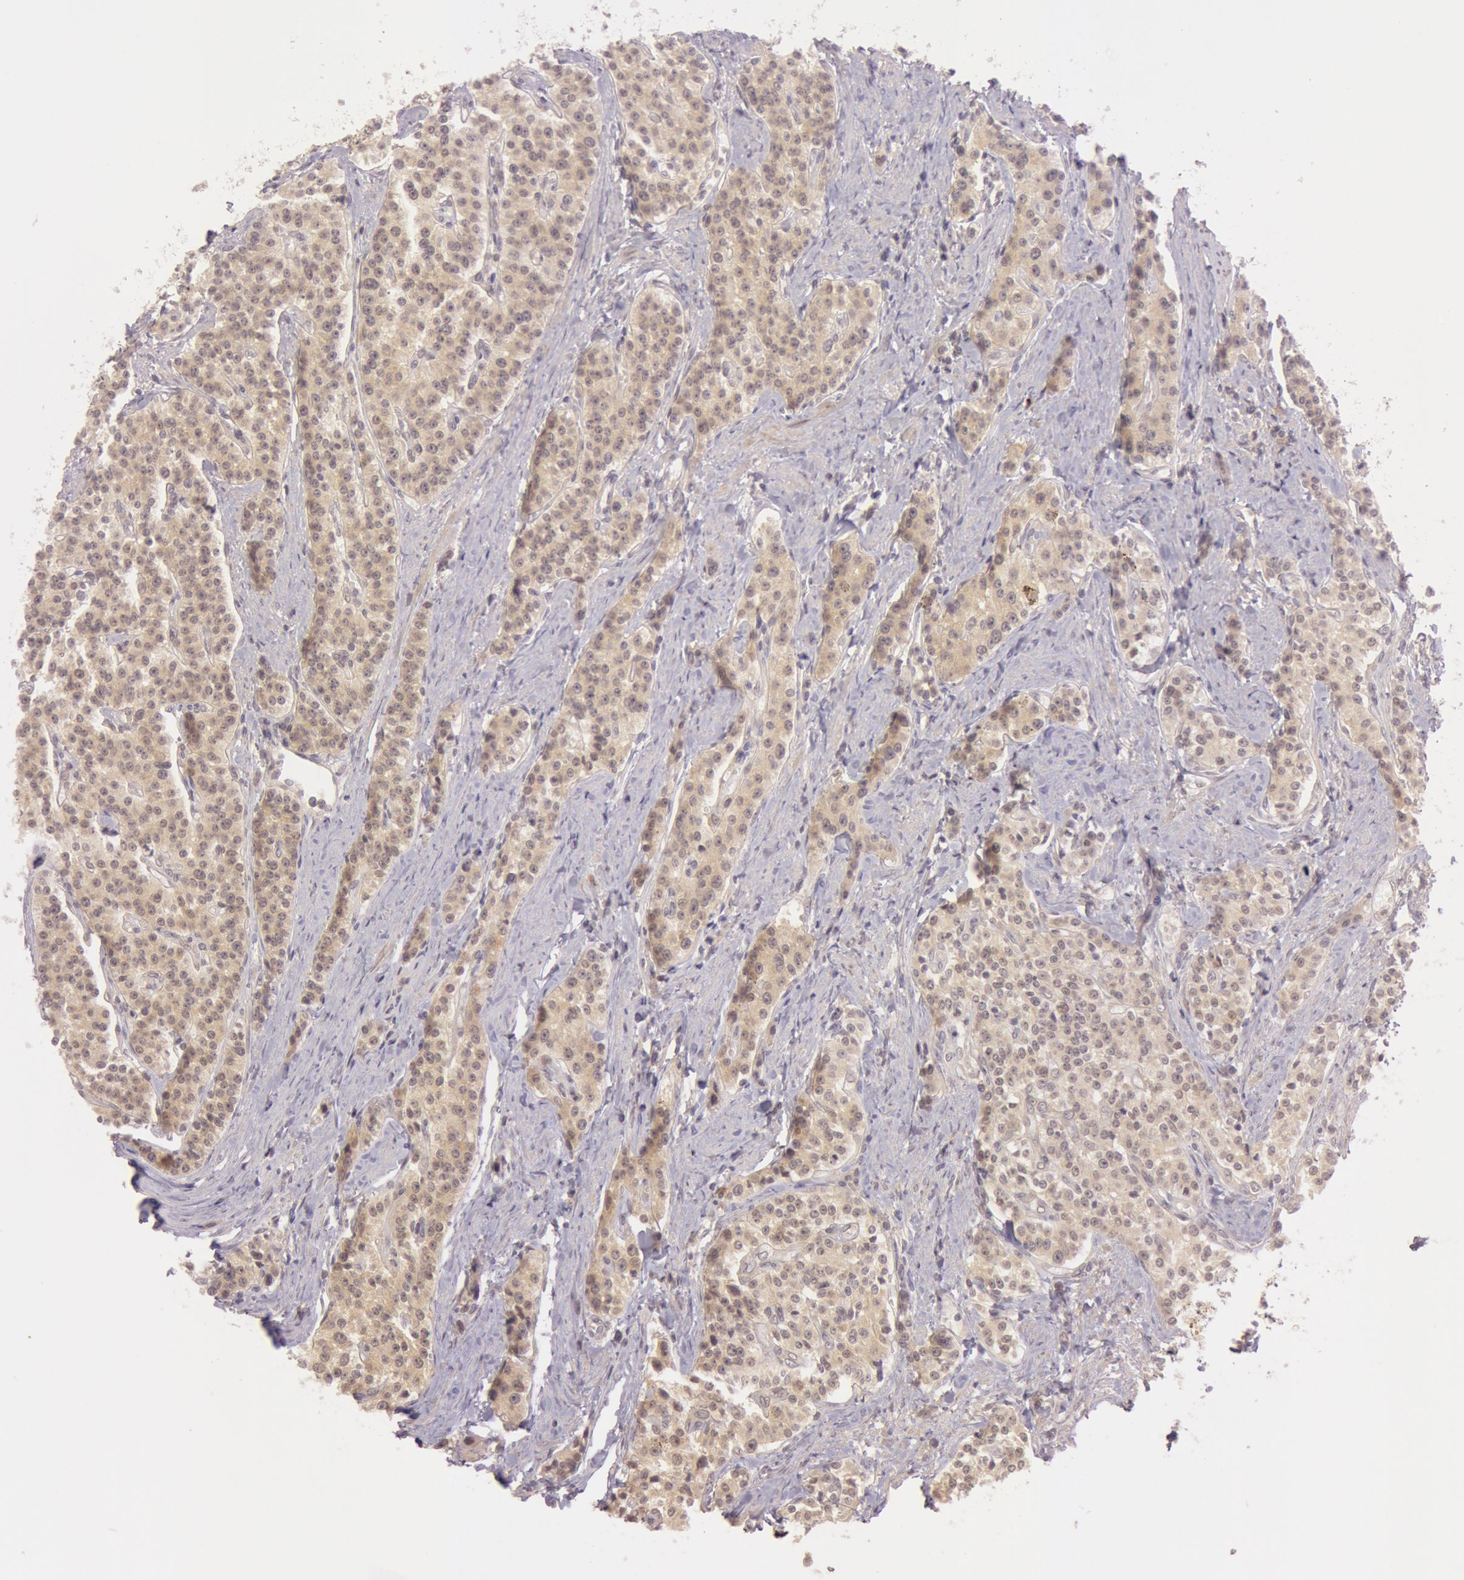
{"staining": {"intensity": "moderate", "quantity": ">75%", "location": "cytoplasmic/membranous"}, "tissue": "carcinoid", "cell_type": "Tumor cells", "image_type": "cancer", "snomed": [{"axis": "morphology", "description": "Carcinoid, malignant, NOS"}, {"axis": "topography", "description": "Stomach"}], "caption": "There is medium levels of moderate cytoplasmic/membranous expression in tumor cells of carcinoid, as demonstrated by immunohistochemical staining (brown color).", "gene": "ATG2B", "patient": {"sex": "female", "age": 76}}